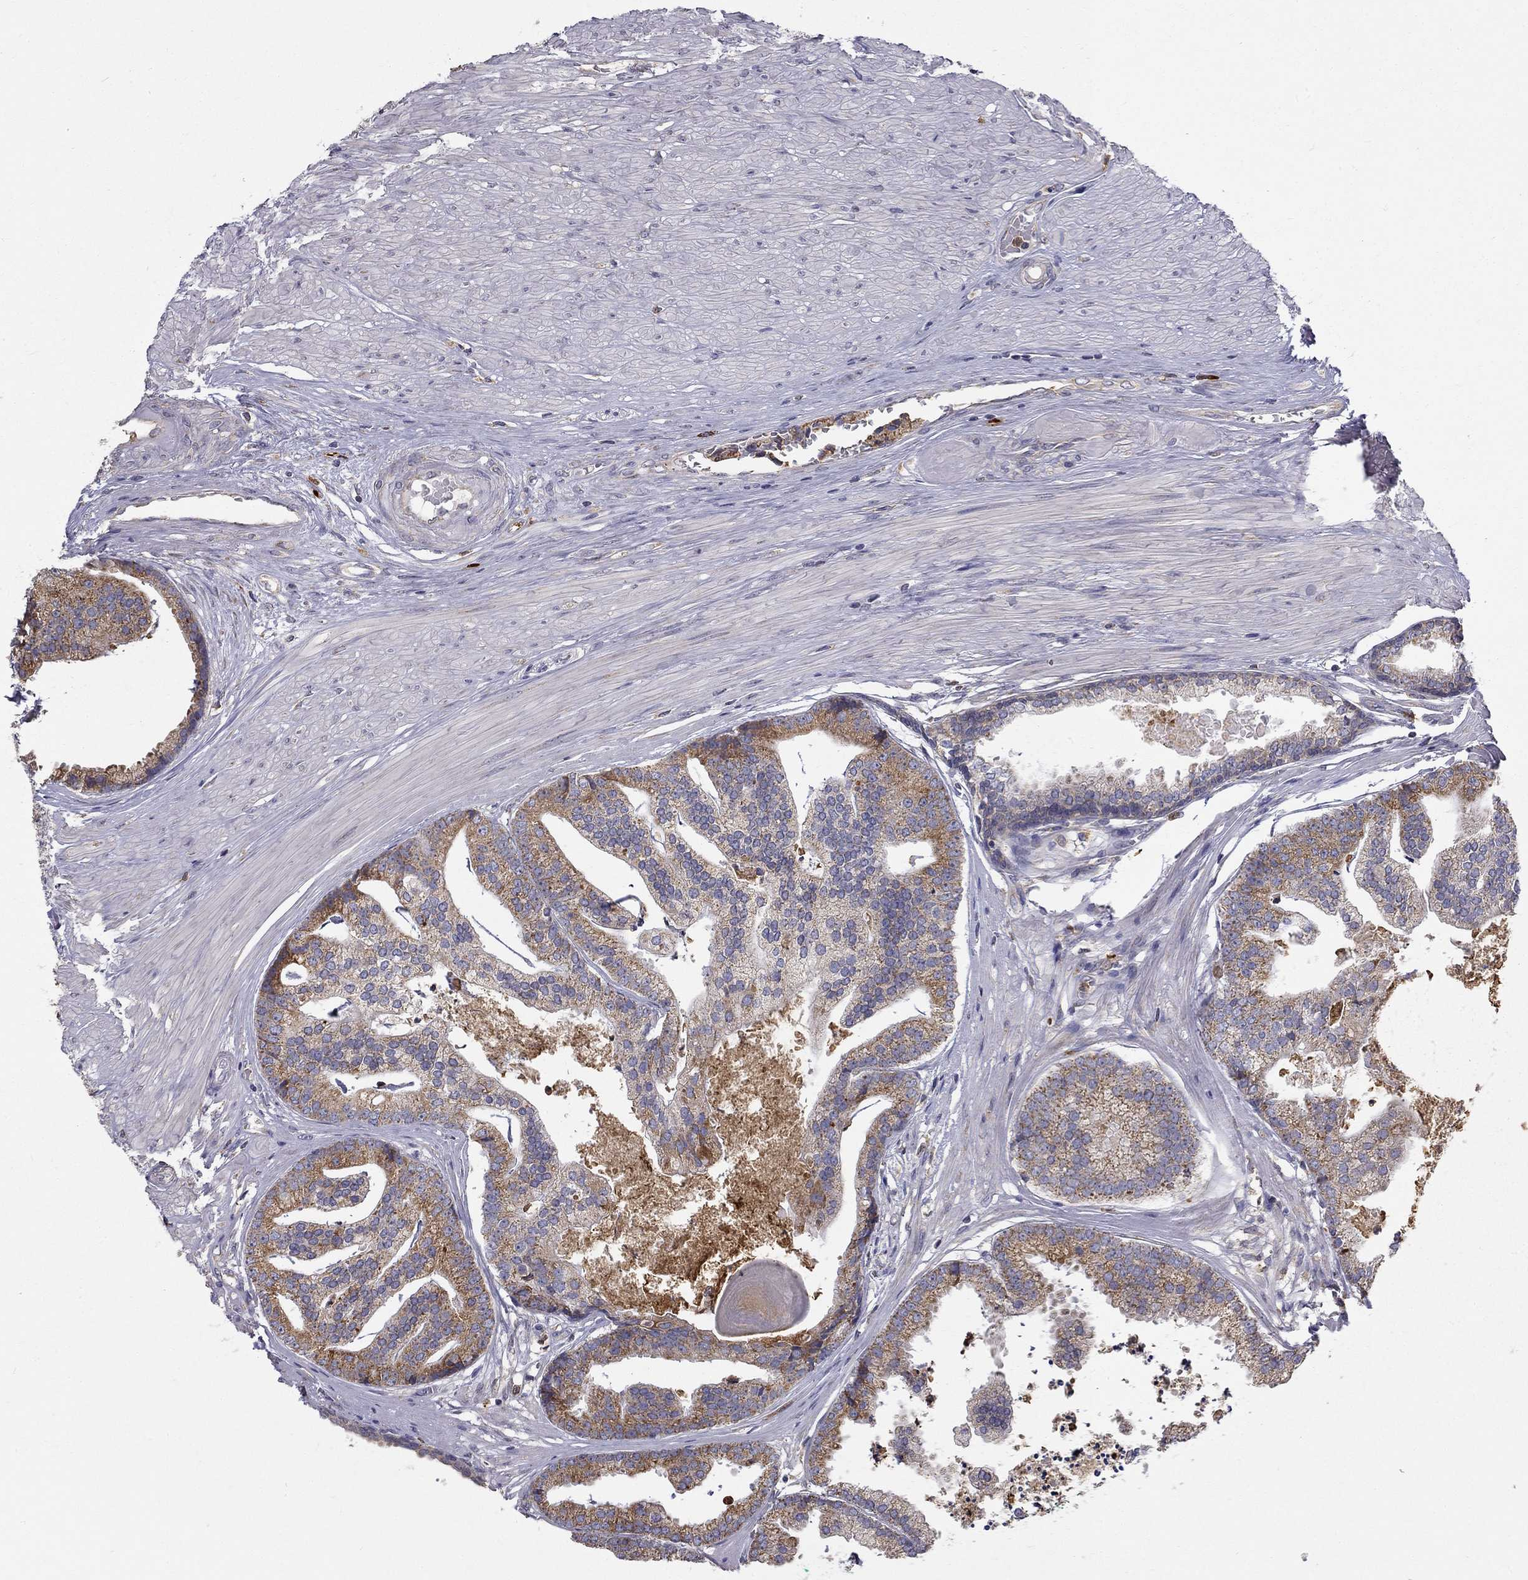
{"staining": {"intensity": "moderate", "quantity": "25%-75%", "location": "cytoplasmic/membranous"}, "tissue": "prostate cancer", "cell_type": "Tumor cells", "image_type": "cancer", "snomed": [{"axis": "morphology", "description": "Adenocarcinoma, NOS"}, {"axis": "topography", "description": "Prostate and seminal vesicle, NOS"}, {"axis": "topography", "description": "Prostate"}], "caption": "IHC staining of prostate adenocarcinoma, which reveals medium levels of moderate cytoplasmic/membranous positivity in about 25%-75% of tumor cells indicating moderate cytoplasmic/membranous protein staining. The staining was performed using DAB (brown) for protein detection and nuclei were counterstained in hematoxylin (blue).", "gene": "PRDX4", "patient": {"sex": "male", "age": 44}}